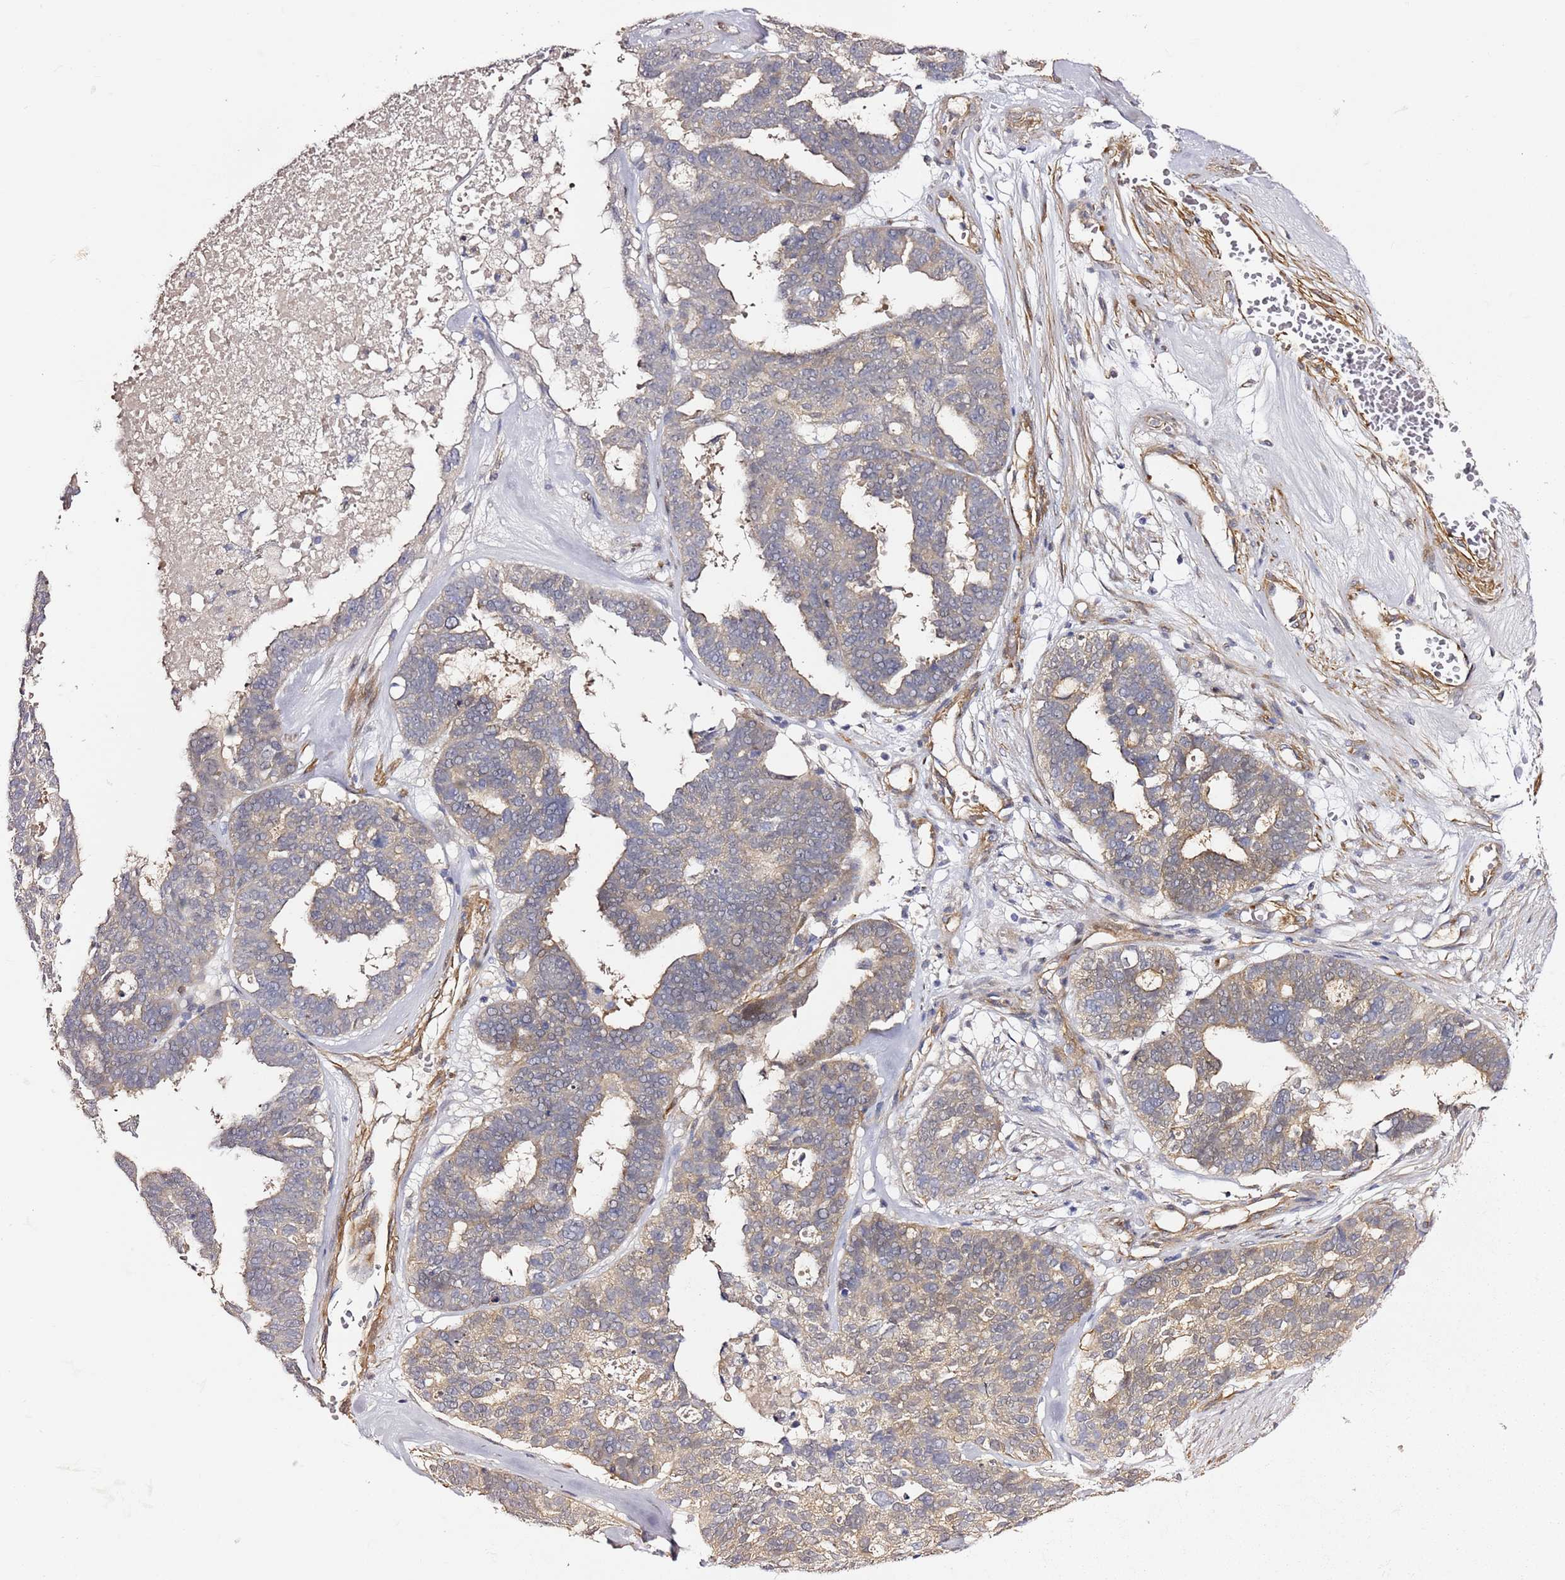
{"staining": {"intensity": "weak", "quantity": "25%-75%", "location": "cytoplasmic/membranous"}, "tissue": "ovarian cancer", "cell_type": "Tumor cells", "image_type": "cancer", "snomed": [{"axis": "morphology", "description": "Cystadenocarcinoma, serous, NOS"}, {"axis": "topography", "description": "Ovary"}], "caption": "Immunohistochemical staining of ovarian cancer (serous cystadenocarcinoma) demonstrates low levels of weak cytoplasmic/membranous staining in about 25%-75% of tumor cells.", "gene": "EPS8L1", "patient": {"sex": "female", "age": 59}}